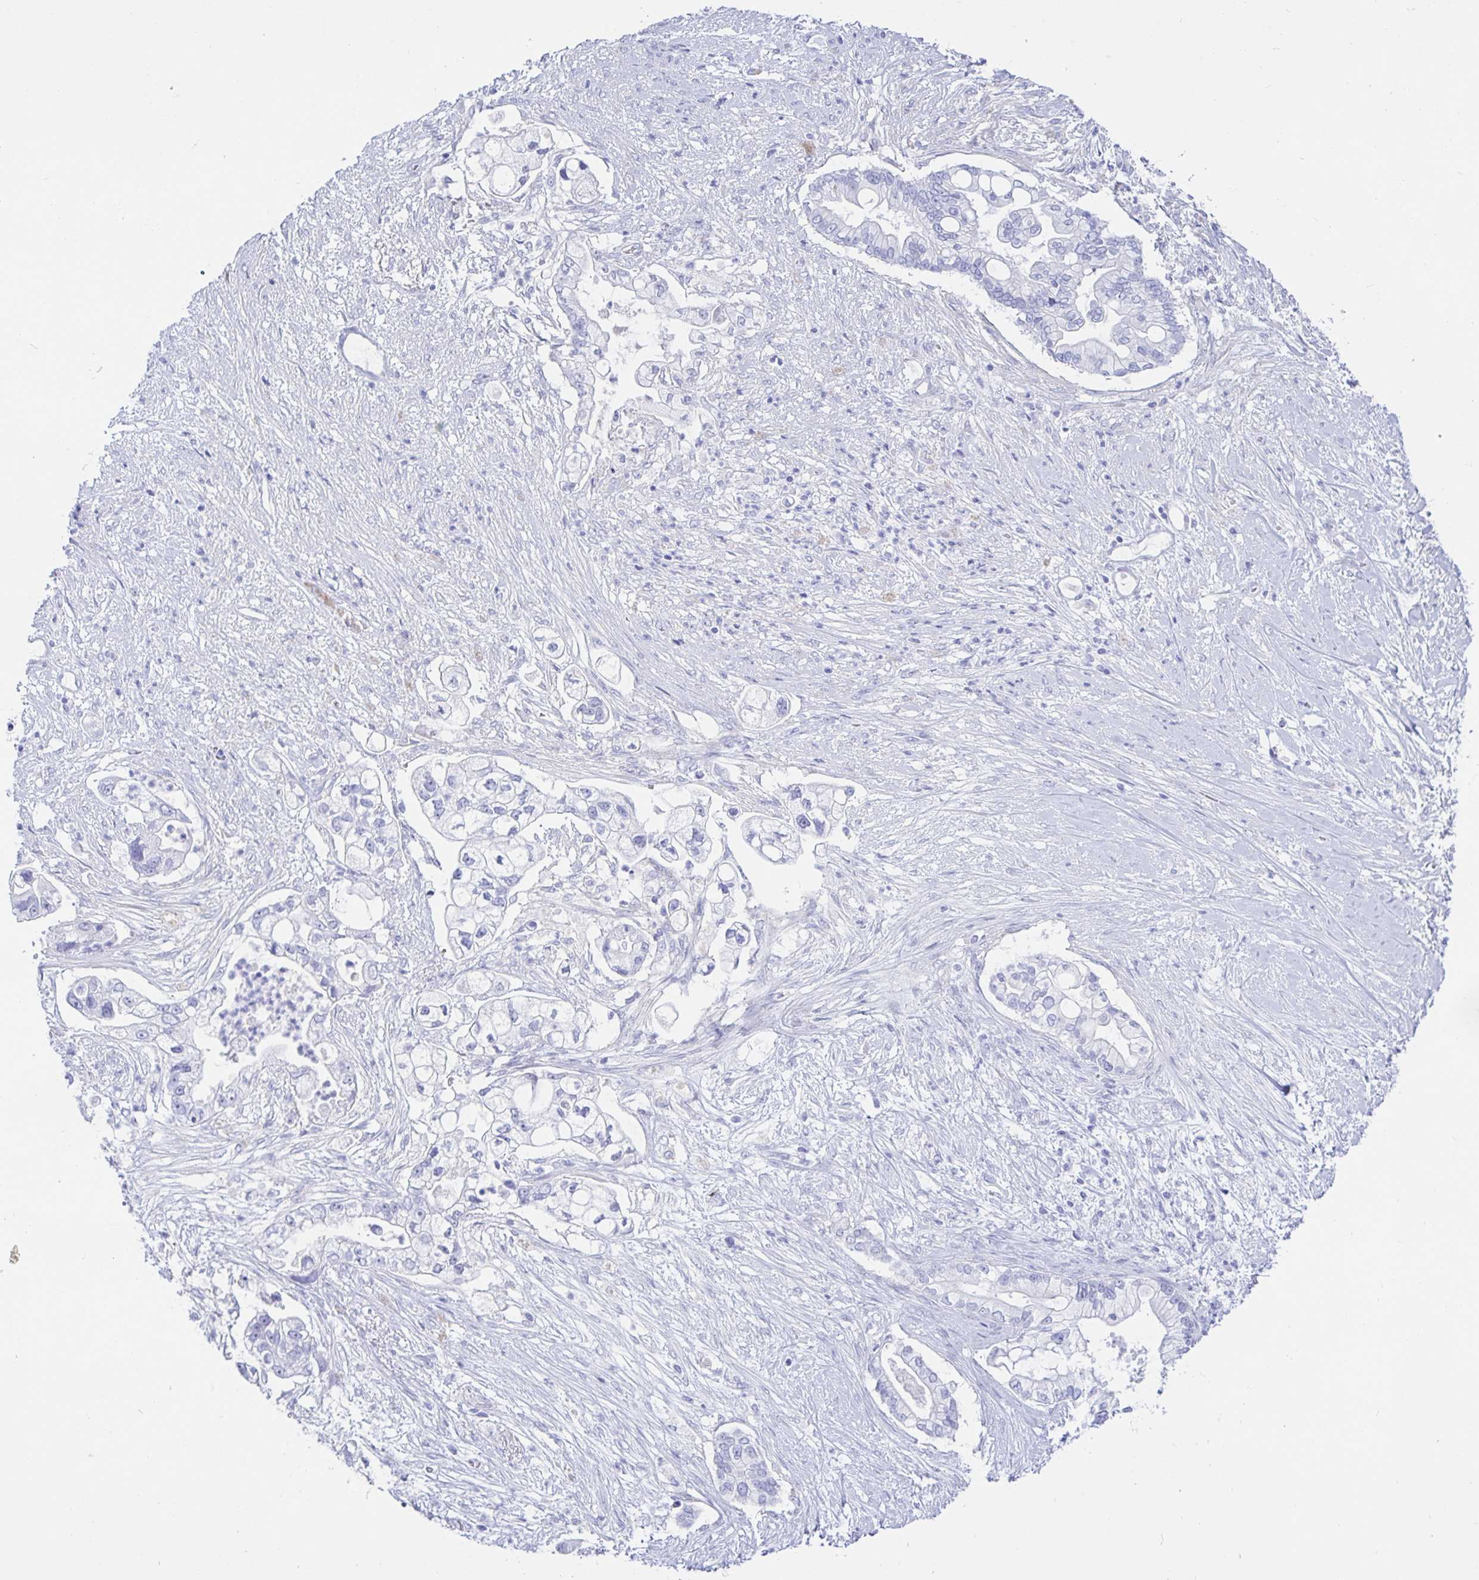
{"staining": {"intensity": "negative", "quantity": "none", "location": "none"}, "tissue": "pancreatic cancer", "cell_type": "Tumor cells", "image_type": "cancer", "snomed": [{"axis": "morphology", "description": "Adenocarcinoma, NOS"}, {"axis": "topography", "description": "Pancreas"}], "caption": "Immunohistochemical staining of human pancreatic cancer (adenocarcinoma) displays no significant expression in tumor cells.", "gene": "KCNH6", "patient": {"sex": "female", "age": 69}}